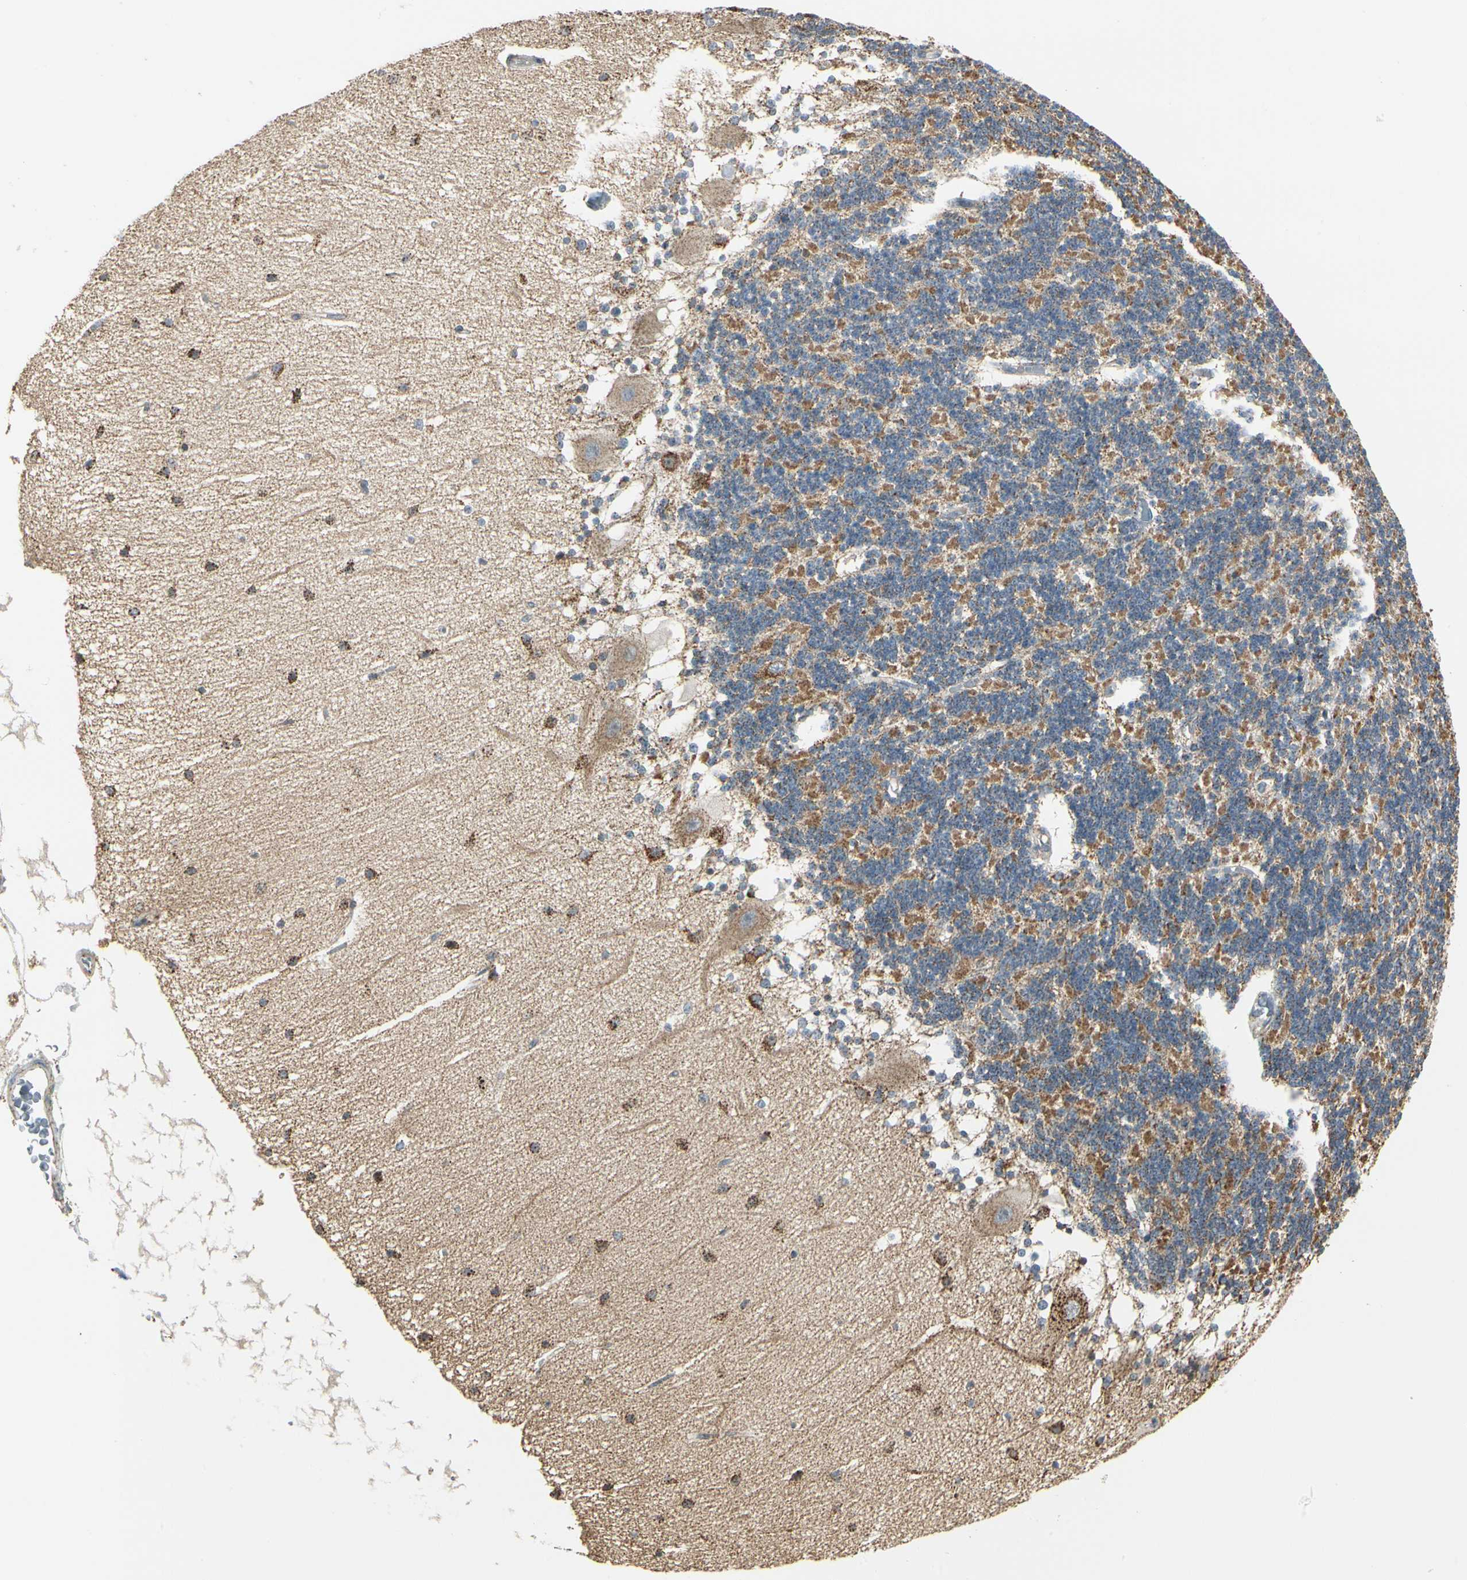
{"staining": {"intensity": "strong", "quantity": "25%-75%", "location": "cytoplasmic/membranous"}, "tissue": "cerebellum", "cell_type": "Cells in granular layer", "image_type": "normal", "snomed": [{"axis": "morphology", "description": "Normal tissue, NOS"}, {"axis": "topography", "description": "Cerebellum"}], "caption": "Immunohistochemical staining of benign cerebellum displays strong cytoplasmic/membranous protein staining in approximately 25%-75% of cells in granular layer. The staining is performed using DAB brown chromogen to label protein expression. The nuclei are counter-stained blue using hematoxylin.", "gene": "ANKS6", "patient": {"sex": "female", "age": 54}}